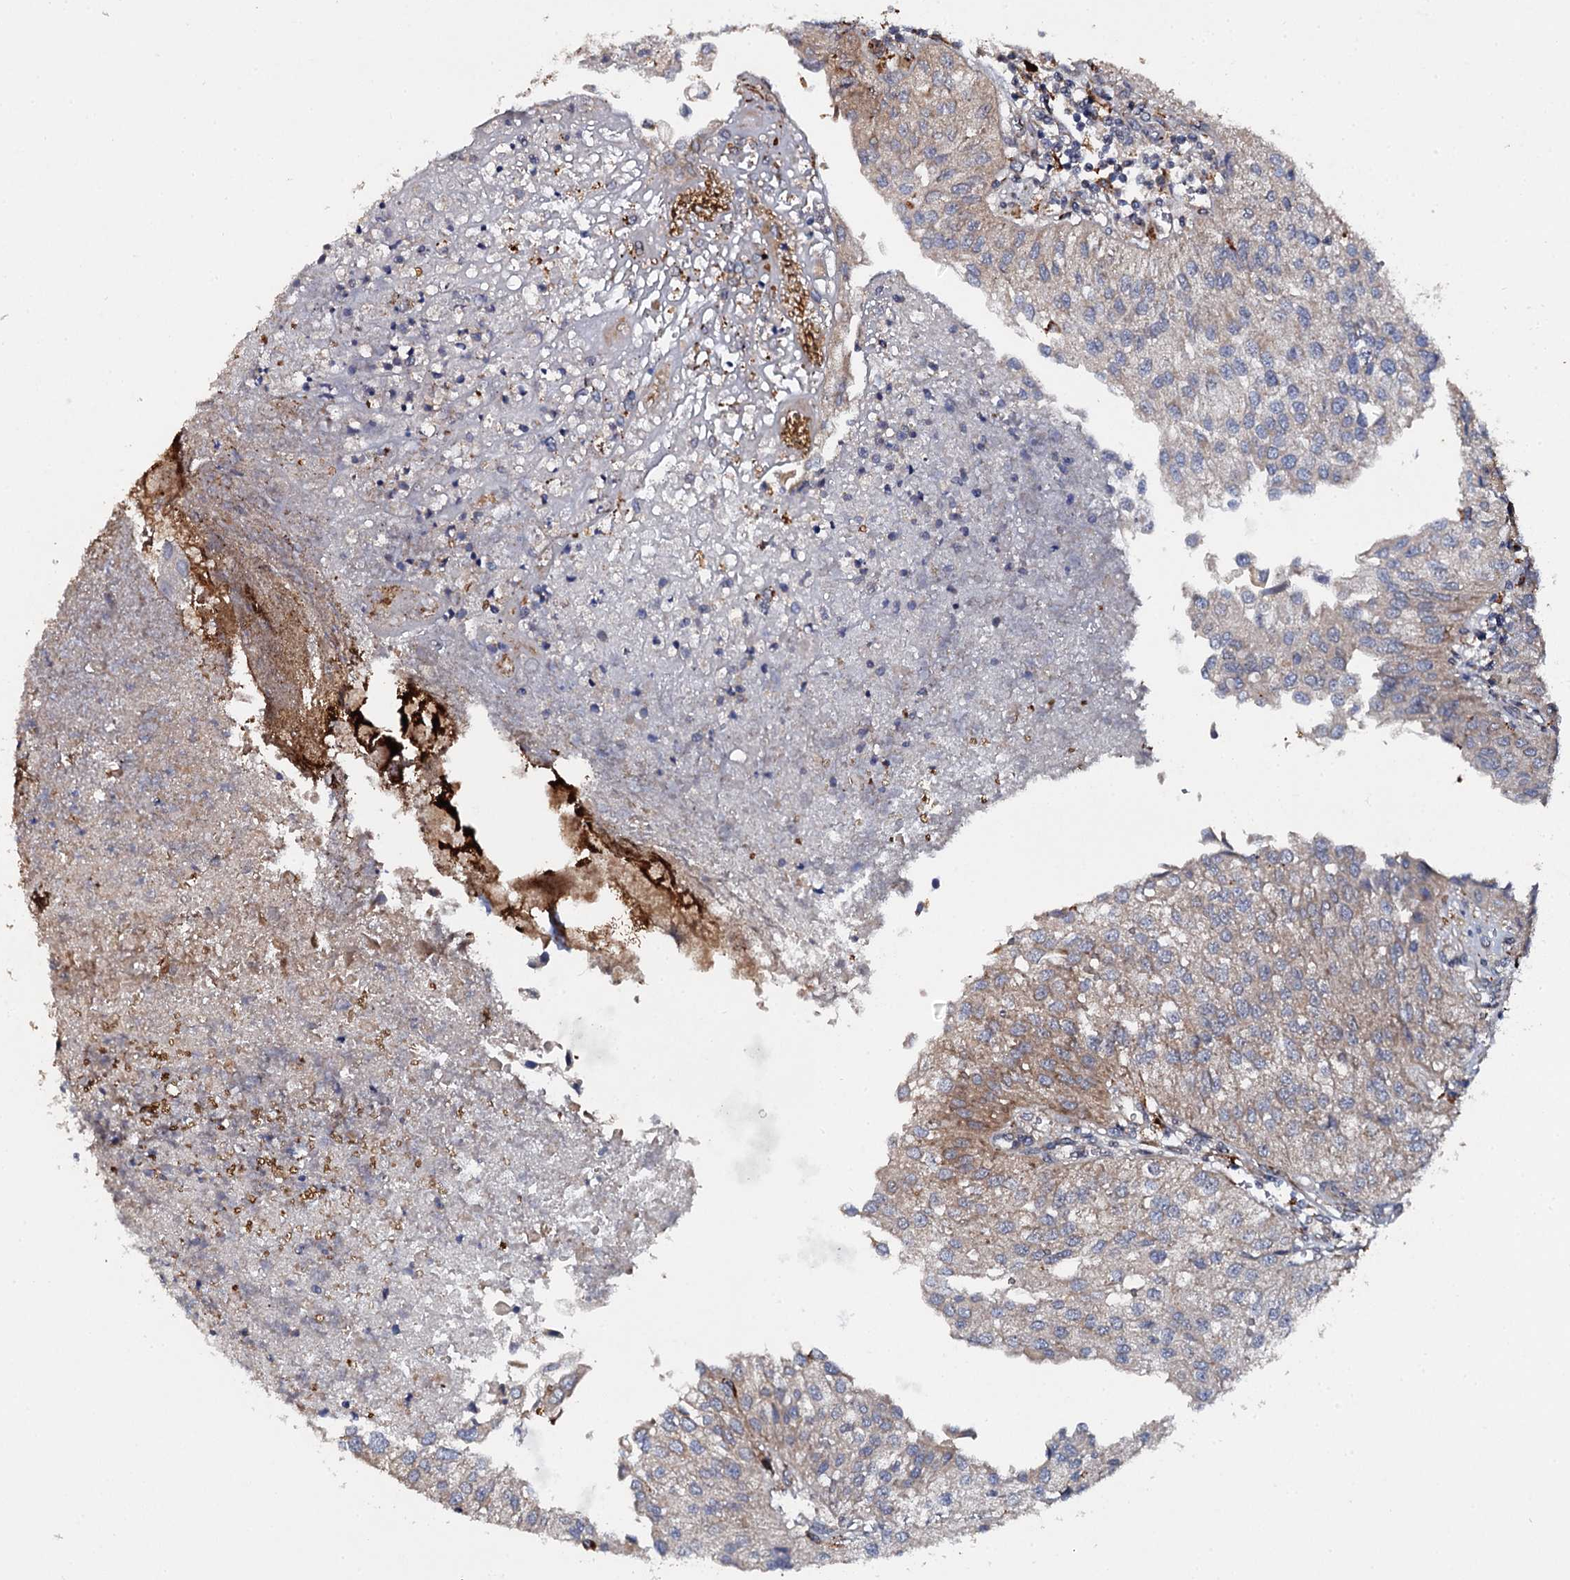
{"staining": {"intensity": "weak", "quantity": "<25%", "location": "cytoplasmic/membranous"}, "tissue": "urothelial cancer", "cell_type": "Tumor cells", "image_type": "cancer", "snomed": [{"axis": "morphology", "description": "Urothelial carcinoma, Low grade"}, {"axis": "topography", "description": "Urinary bladder"}], "caption": "There is no significant positivity in tumor cells of urothelial cancer. The staining is performed using DAB (3,3'-diaminobenzidine) brown chromogen with nuclei counter-stained in using hematoxylin.", "gene": "LRRC28", "patient": {"sex": "female", "age": 89}}